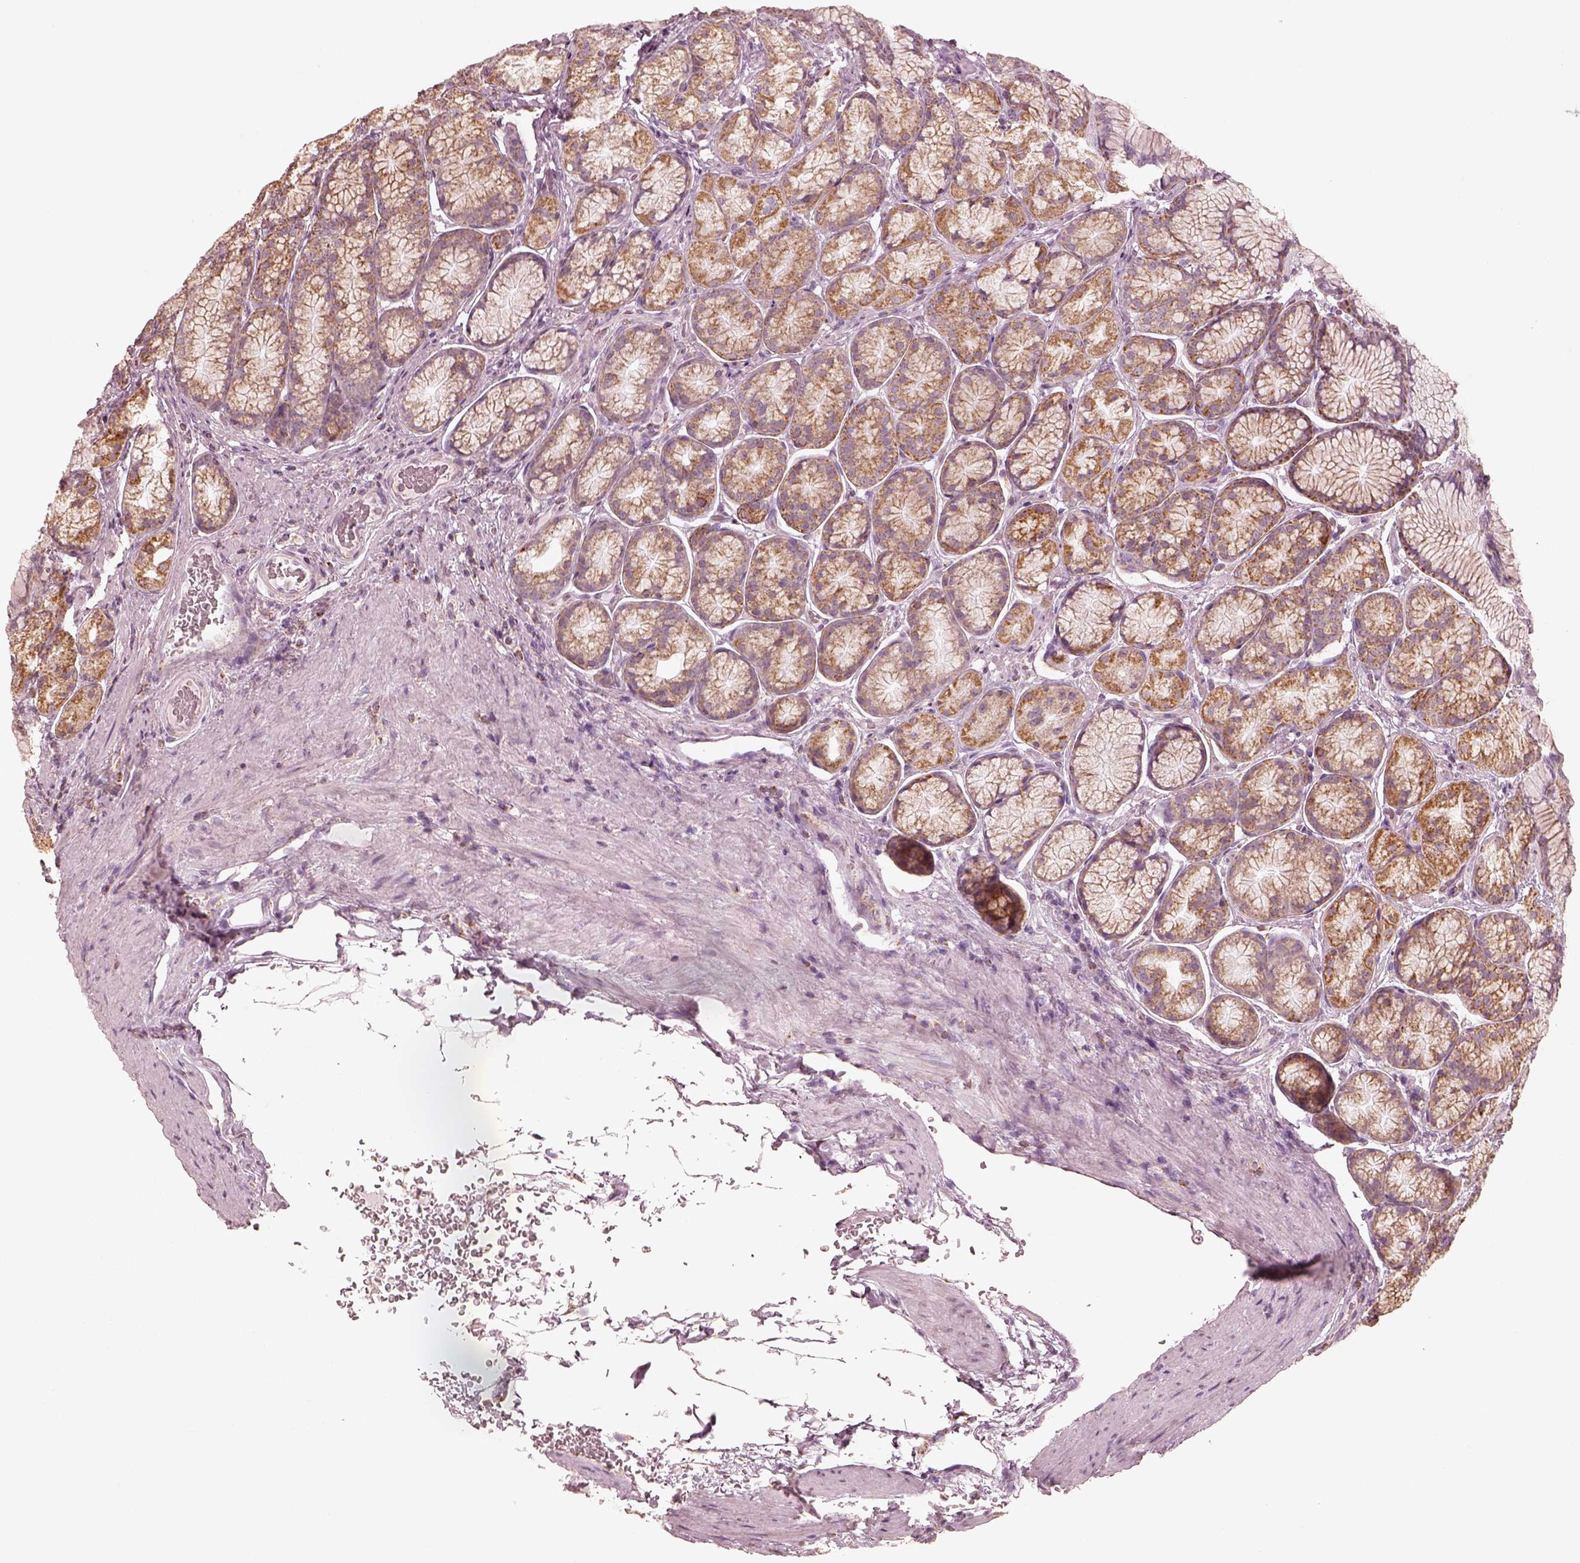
{"staining": {"intensity": "moderate", "quantity": ">75%", "location": "cytoplasmic/membranous"}, "tissue": "stomach", "cell_type": "Glandular cells", "image_type": "normal", "snomed": [{"axis": "morphology", "description": "Normal tissue, NOS"}, {"axis": "morphology", "description": "Adenocarcinoma, NOS"}, {"axis": "morphology", "description": "Adenocarcinoma, High grade"}, {"axis": "topography", "description": "Stomach, upper"}, {"axis": "topography", "description": "Stomach"}], "caption": "A brown stain shows moderate cytoplasmic/membranous expression of a protein in glandular cells of unremarkable human stomach.", "gene": "ENTPD6", "patient": {"sex": "female", "age": 65}}